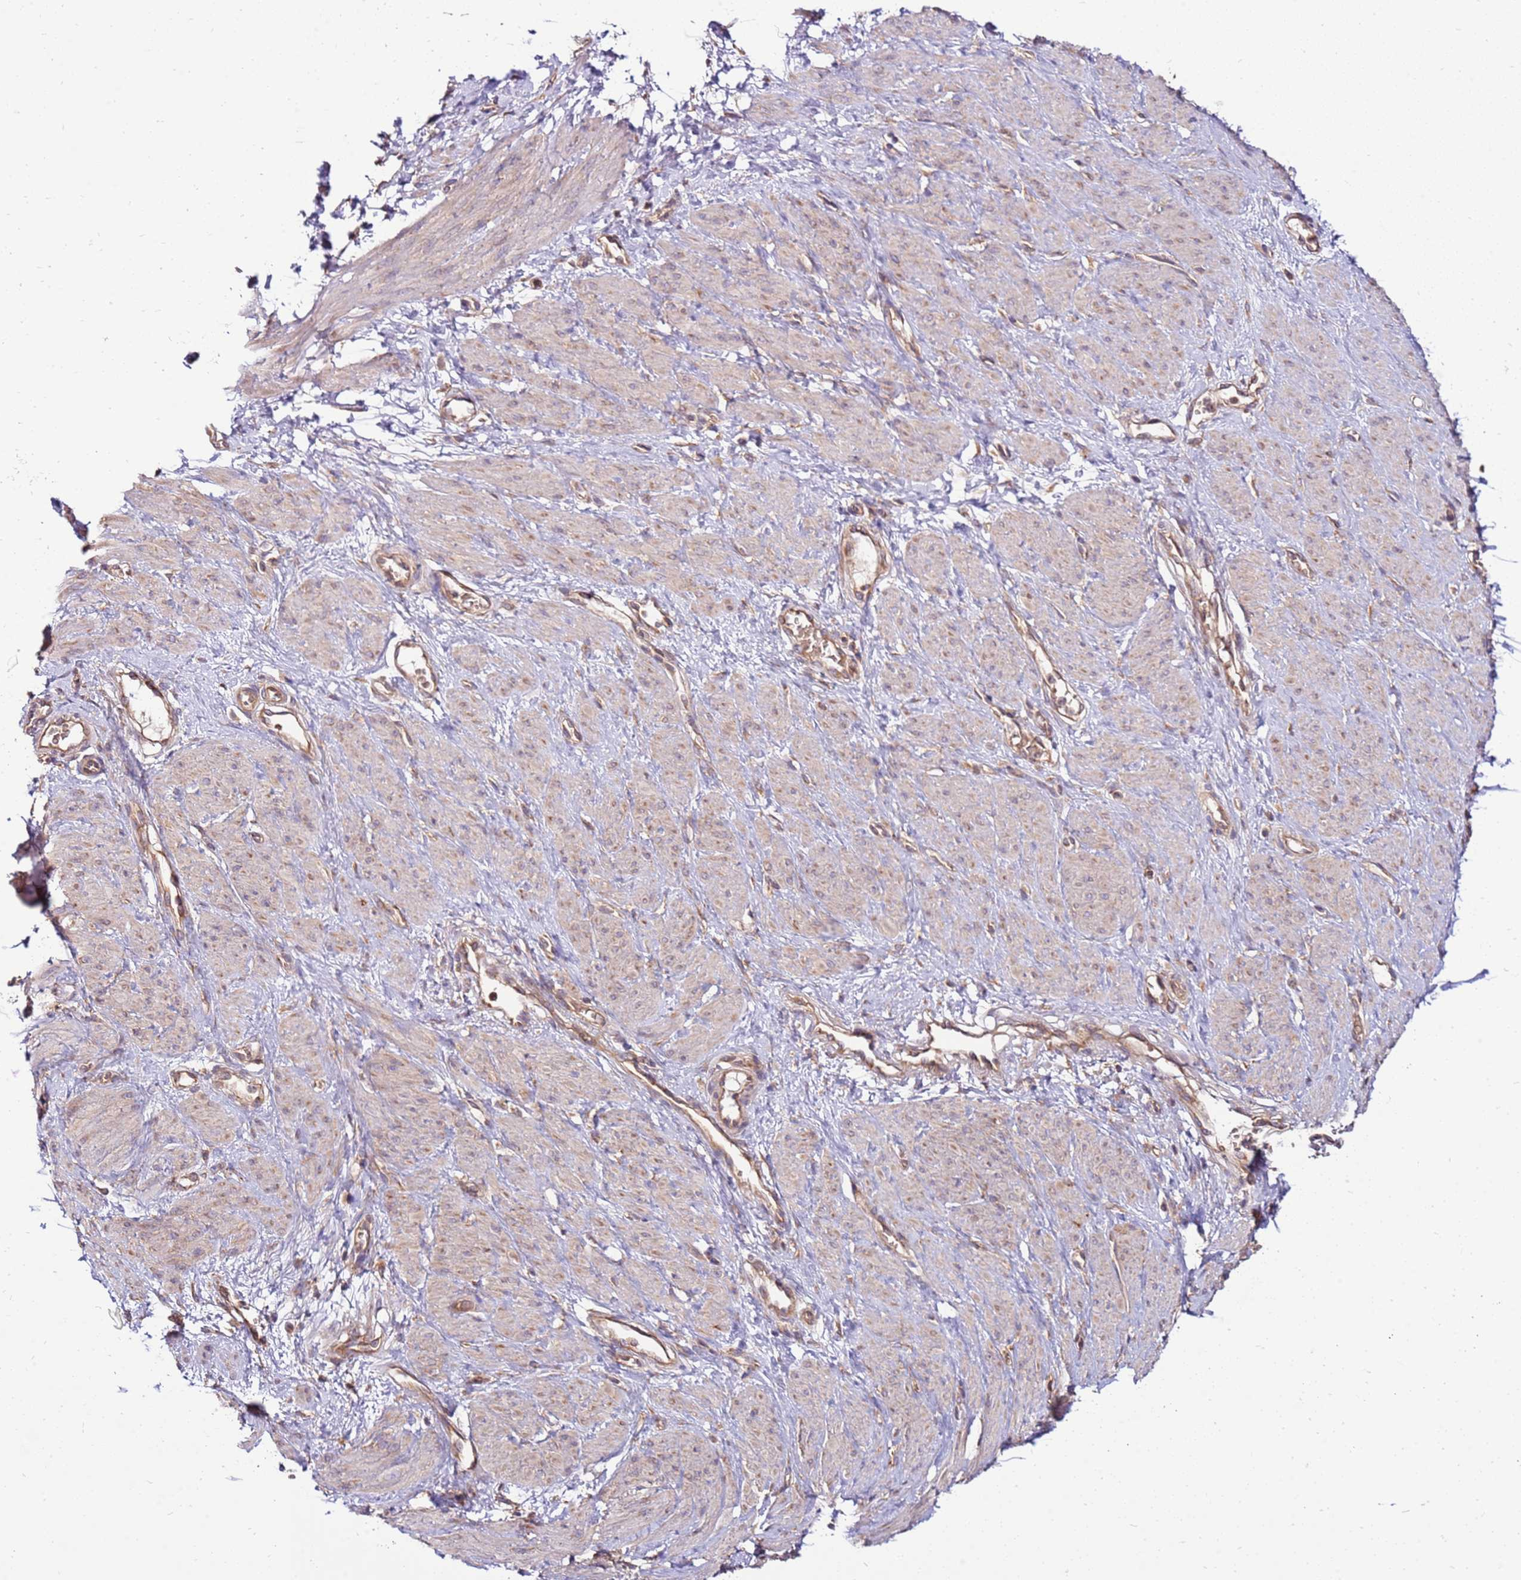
{"staining": {"intensity": "weak", "quantity": "<25%", "location": "cytoplasmic/membranous"}, "tissue": "smooth muscle", "cell_type": "Smooth muscle cells", "image_type": "normal", "snomed": [{"axis": "morphology", "description": "Normal tissue, NOS"}, {"axis": "topography", "description": "Smooth muscle"}, {"axis": "topography", "description": "Uterus"}], "caption": "This histopathology image is of normal smooth muscle stained with immunohistochemistry to label a protein in brown with the nuclei are counter-stained blue. There is no positivity in smooth muscle cells.", "gene": "SLC44A5", "patient": {"sex": "female", "age": 39}}